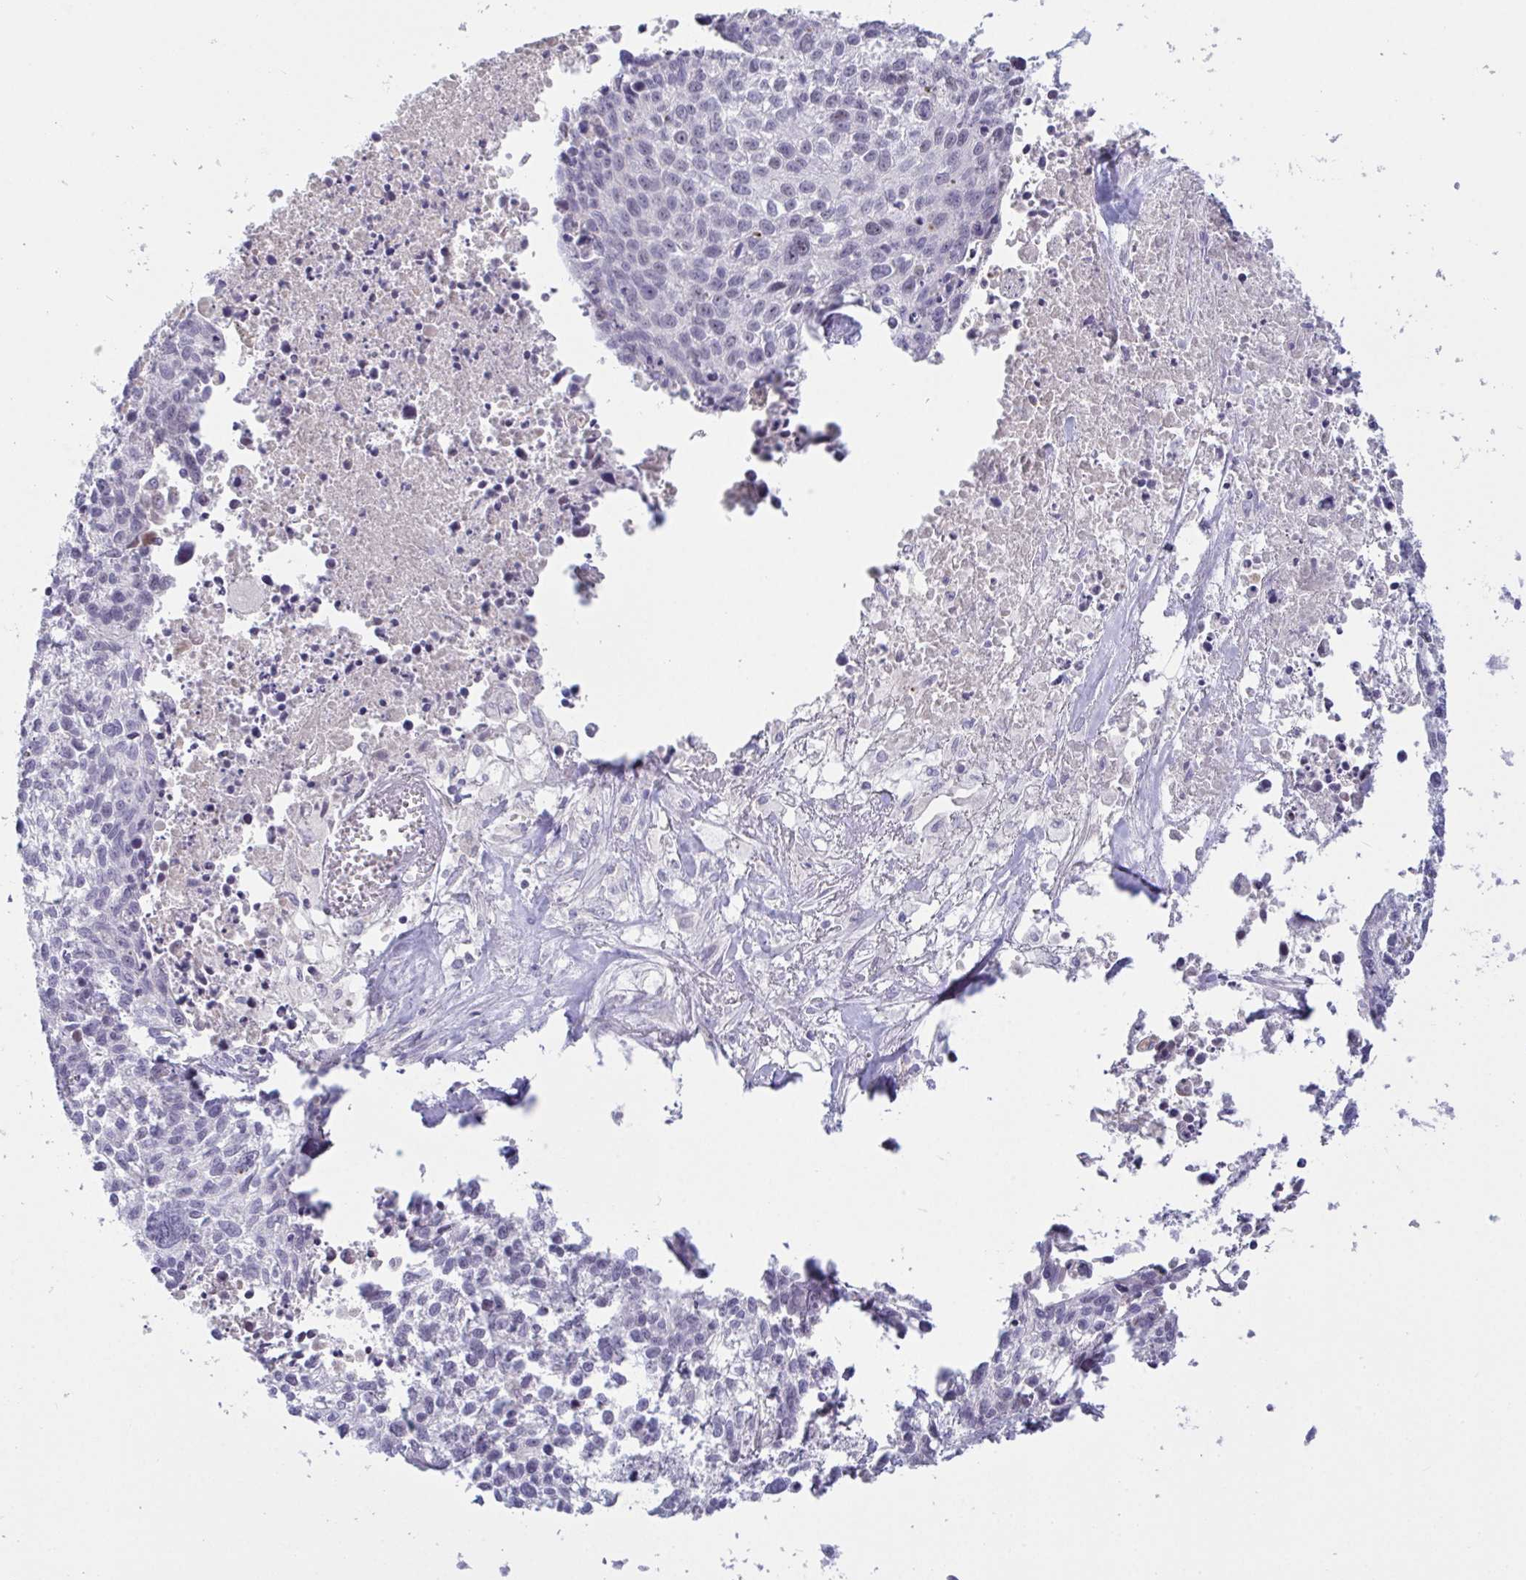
{"staining": {"intensity": "negative", "quantity": "none", "location": "none"}, "tissue": "lung cancer", "cell_type": "Tumor cells", "image_type": "cancer", "snomed": [{"axis": "morphology", "description": "Squamous cell carcinoma, NOS"}, {"axis": "topography", "description": "Lung"}], "caption": "High power microscopy image of an immunohistochemistry (IHC) histopathology image of lung cancer (squamous cell carcinoma), revealing no significant staining in tumor cells.", "gene": "MYC", "patient": {"sex": "male", "age": 74}}